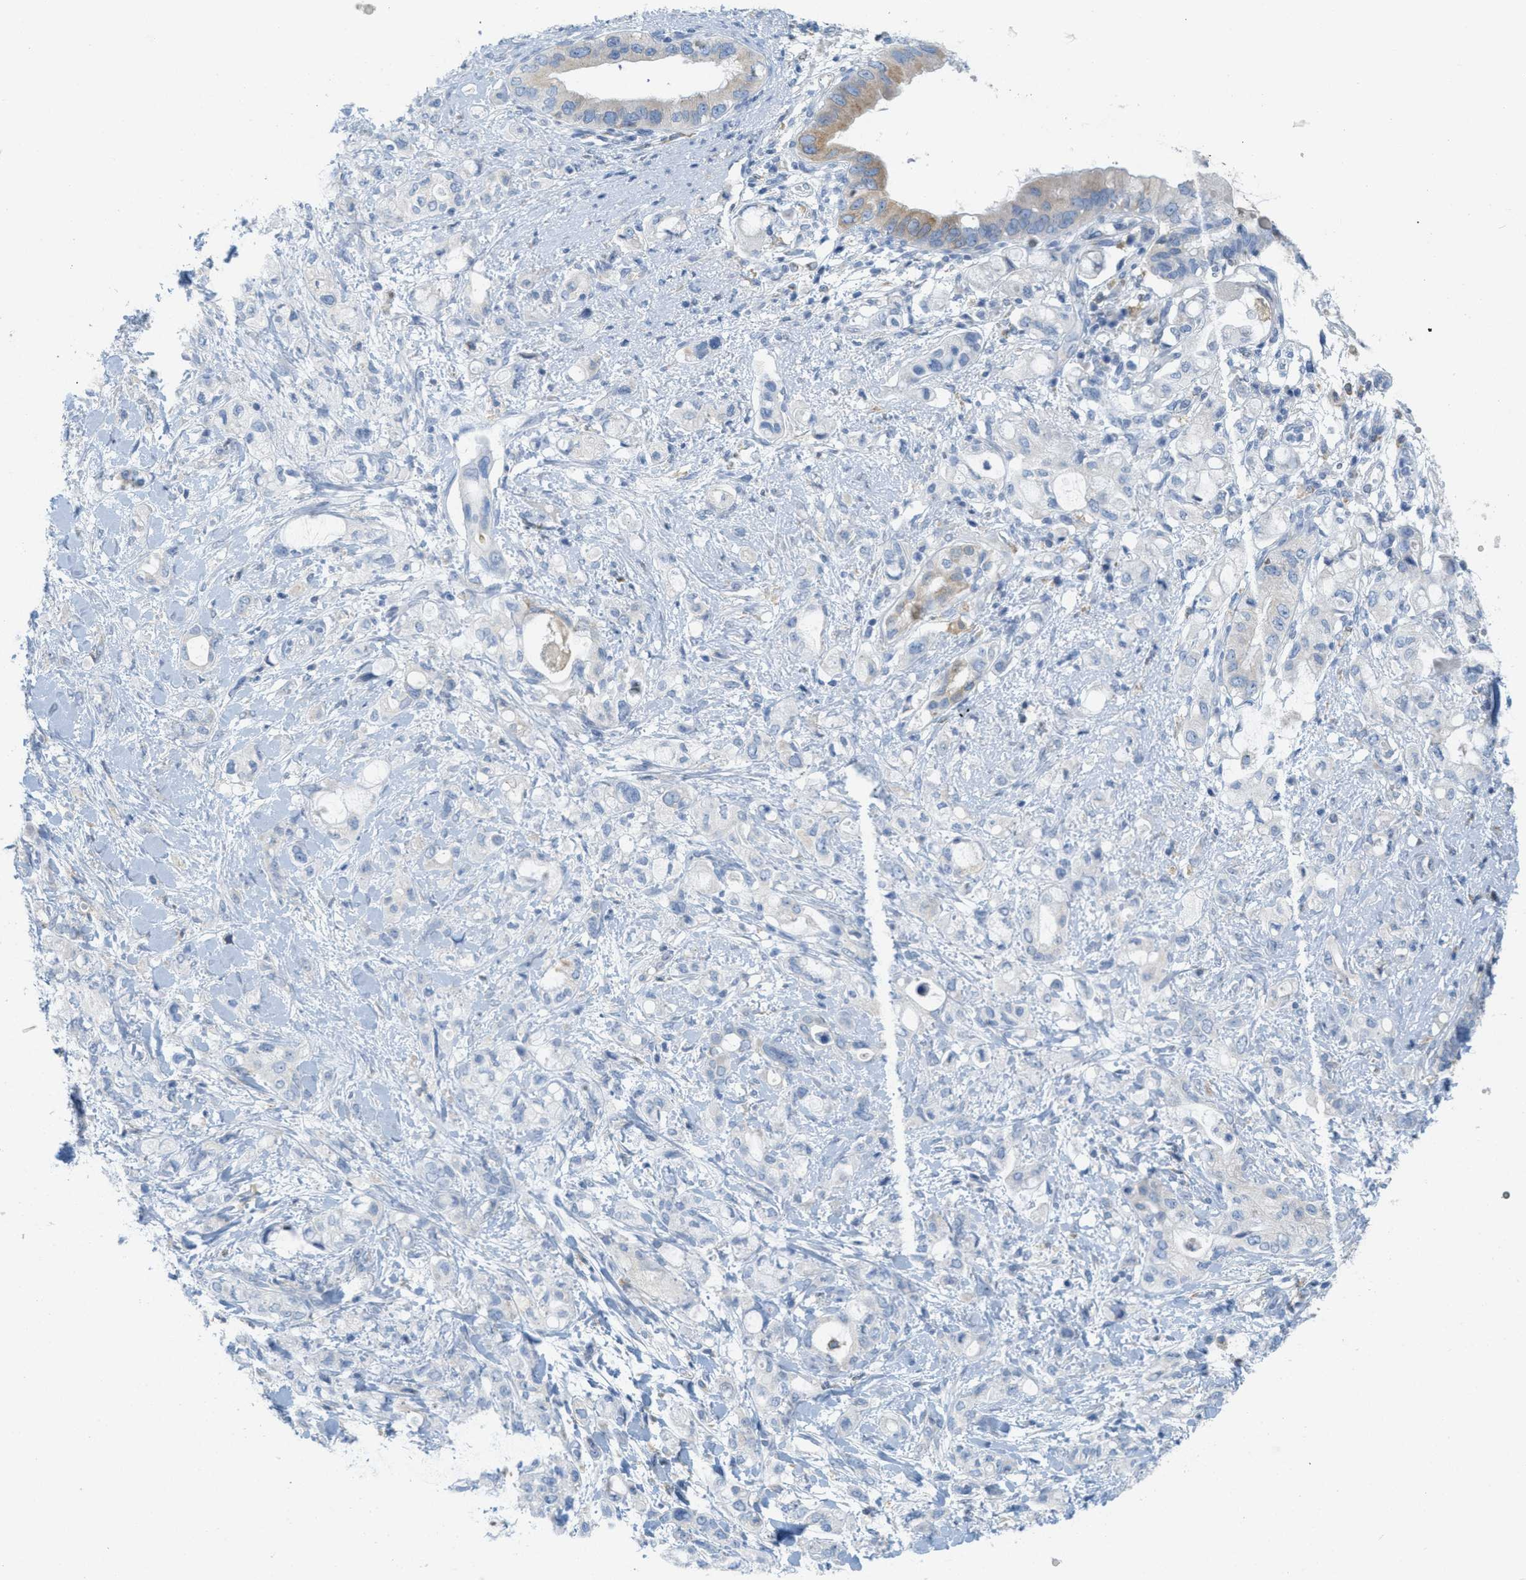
{"staining": {"intensity": "weak", "quantity": "25%-75%", "location": "cytoplasmic/membranous"}, "tissue": "pancreatic cancer", "cell_type": "Tumor cells", "image_type": "cancer", "snomed": [{"axis": "morphology", "description": "Adenocarcinoma, NOS"}, {"axis": "topography", "description": "Pancreas"}], "caption": "Pancreatic adenocarcinoma stained for a protein exhibits weak cytoplasmic/membranous positivity in tumor cells. The protein is stained brown, and the nuclei are stained in blue (DAB IHC with brightfield microscopy, high magnification).", "gene": "TEX264", "patient": {"sex": "female", "age": 56}}